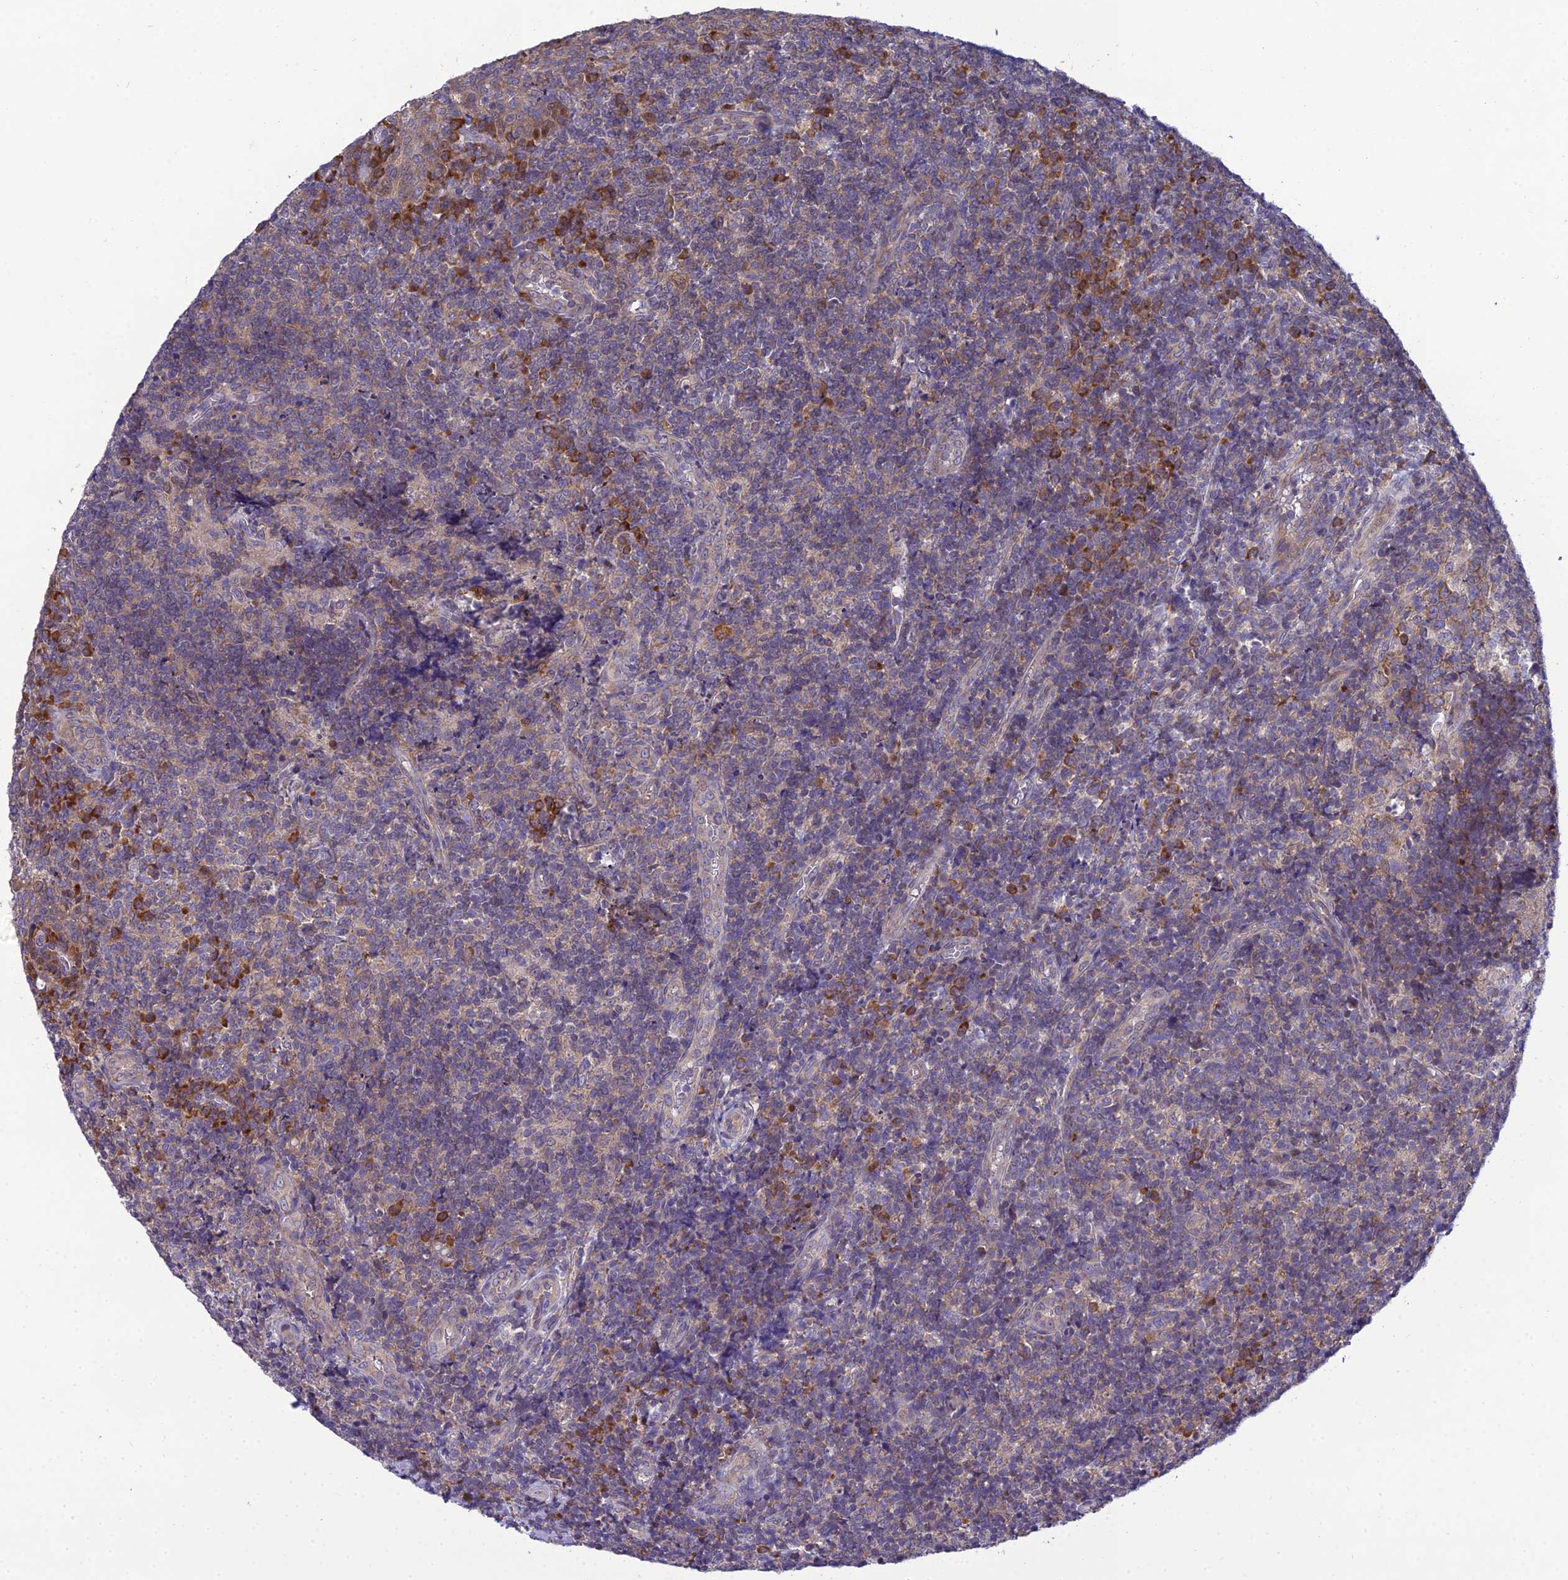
{"staining": {"intensity": "moderate", "quantity": "<25%", "location": "cytoplasmic/membranous"}, "tissue": "tonsil", "cell_type": "Germinal center cells", "image_type": "normal", "snomed": [{"axis": "morphology", "description": "Normal tissue, NOS"}, {"axis": "topography", "description": "Tonsil"}], "caption": "A low amount of moderate cytoplasmic/membranous staining is seen in about <25% of germinal center cells in normal tonsil. Nuclei are stained in blue.", "gene": "CLCN7", "patient": {"sex": "female", "age": 19}}